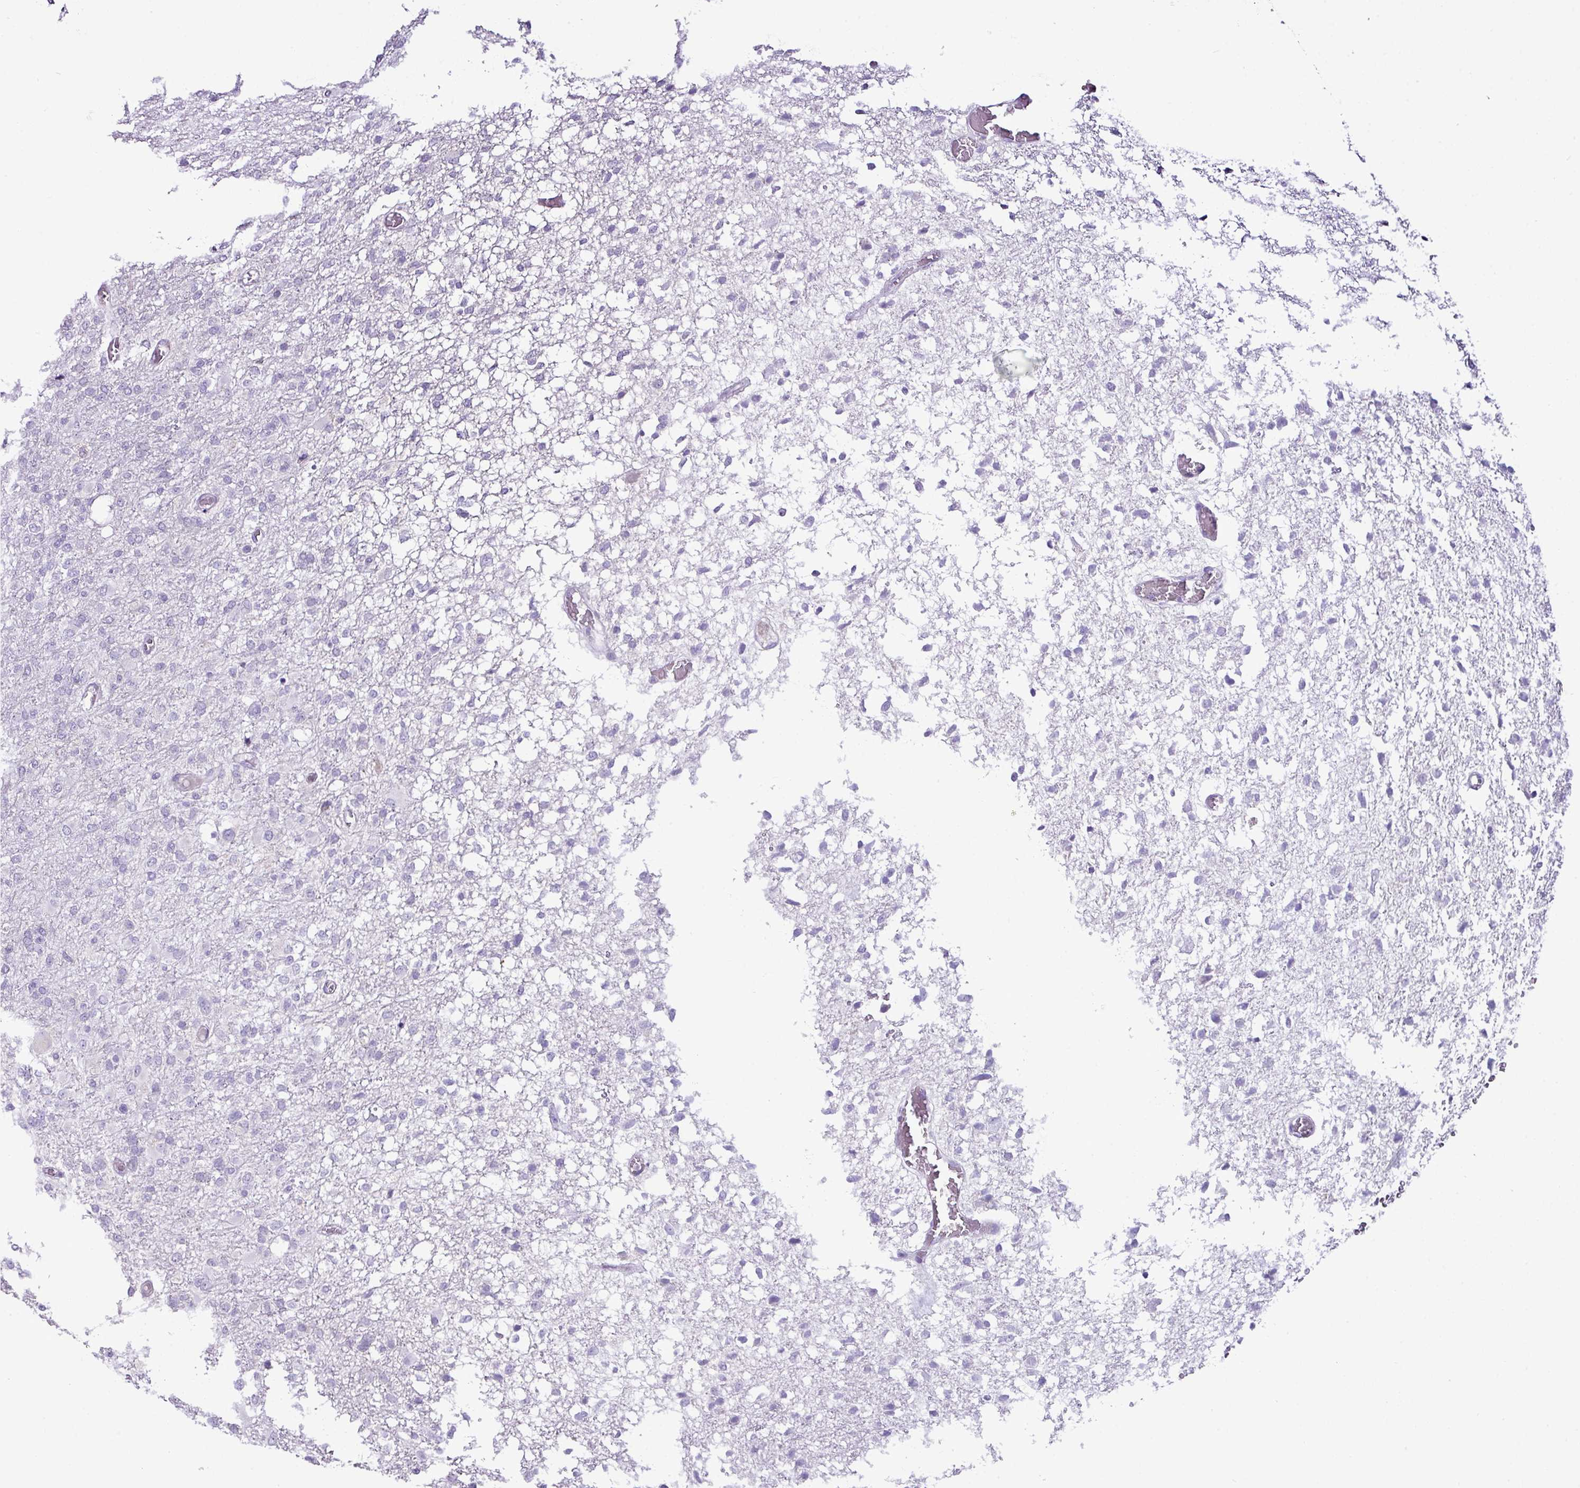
{"staining": {"intensity": "negative", "quantity": "none", "location": "none"}, "tissue": "glioma", "cell_type": "Tumor cells", "image_type": "cancer", "snomed": [{"axis": "morphology", "description": "Glioma, malignant, High grade"}, {"axis": "topography", "description": "Brain"}], "caption": "Immunohistochemical staining of malignant glioma (high-grade) shows no significant staining in tumor cells.", "gene": "RGS21", "patient": {"sex": "female", "age": 74}}